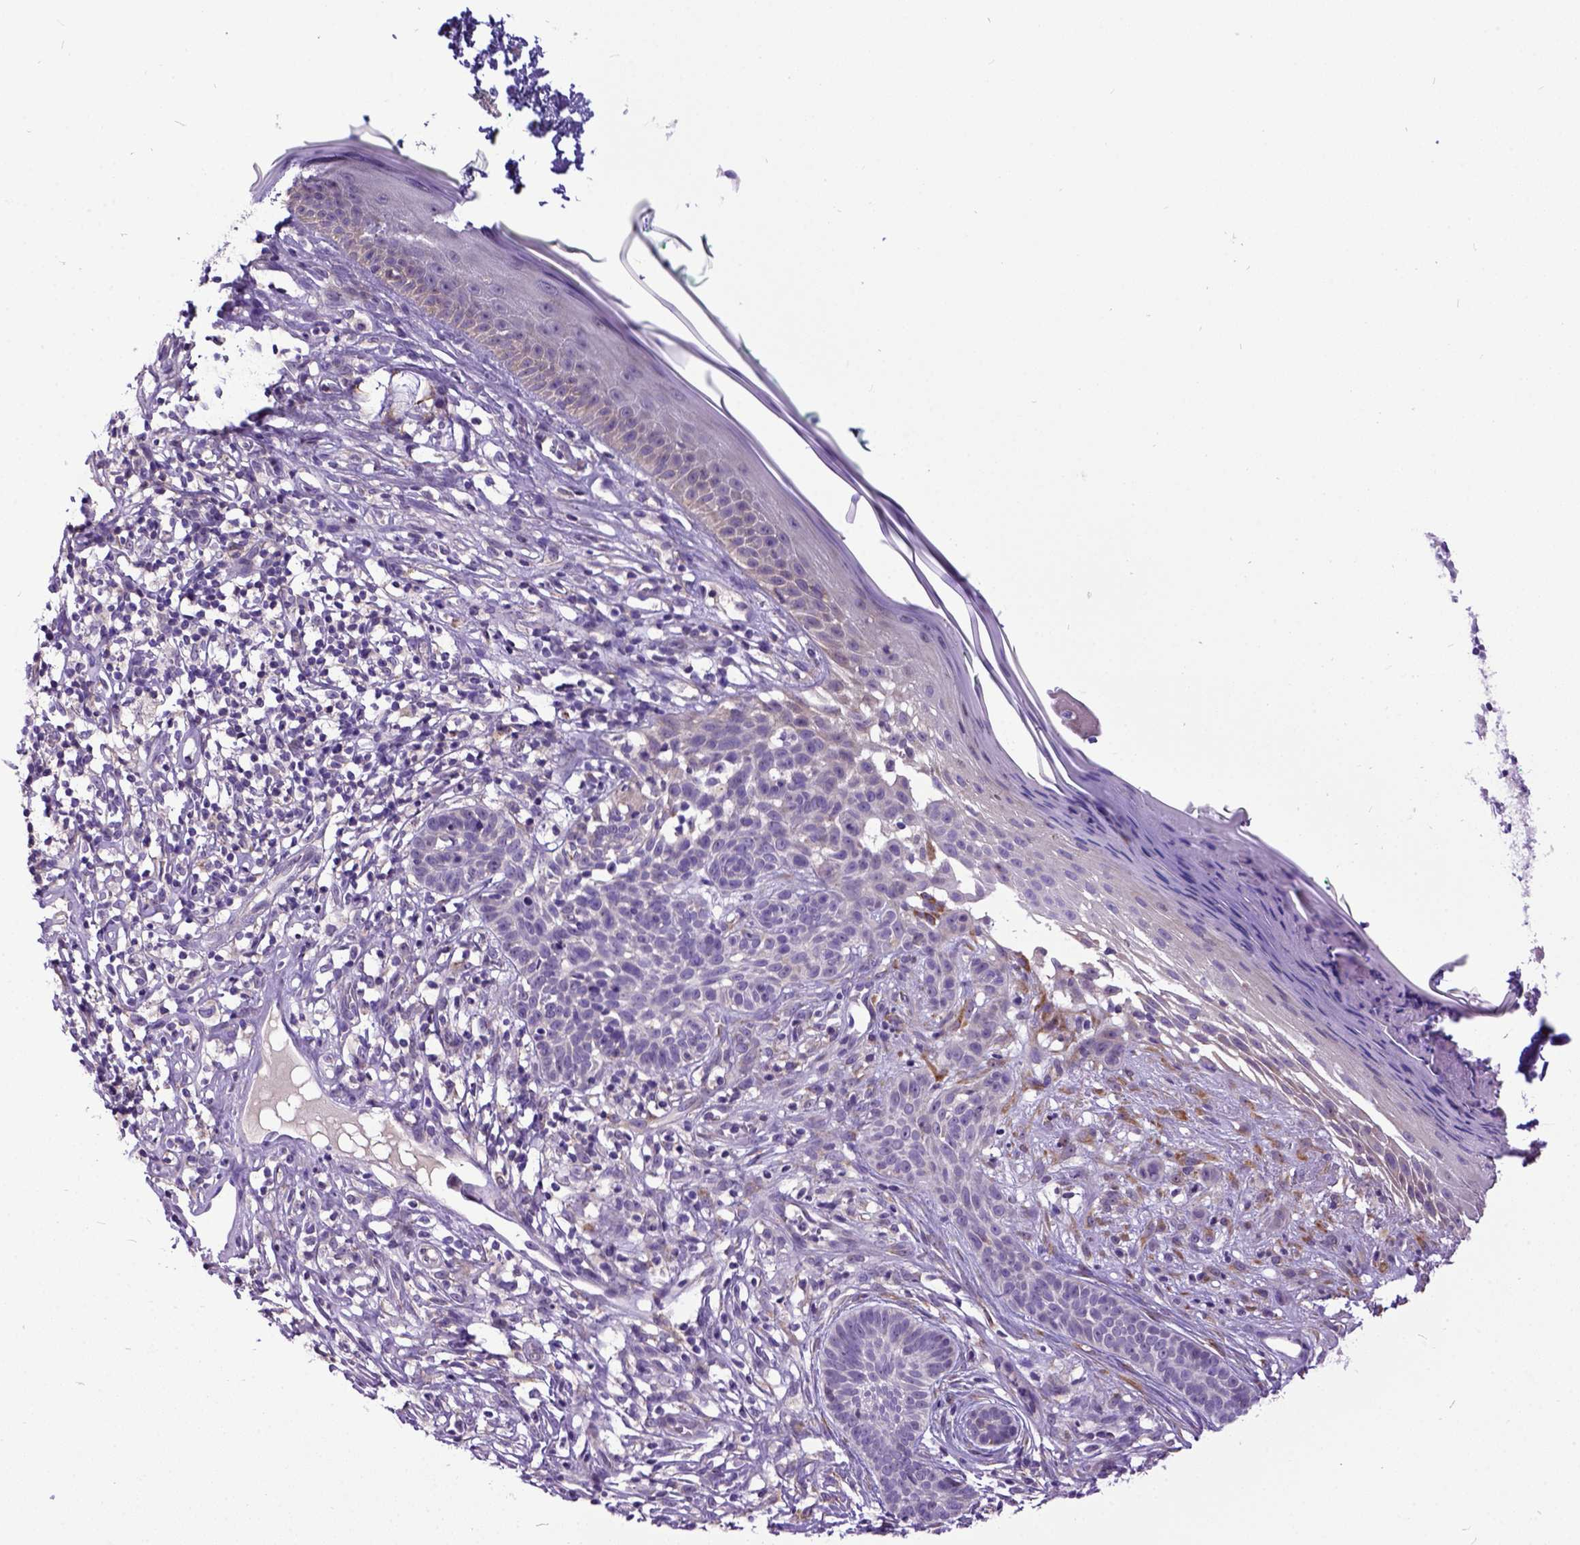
{"staining": {"intensity": "negative", "quantity": "none", "location": "none"}, "tissue": "skin cancer", "cell_type": "Tumor cells", "image_type": "cancer", "snomed": [{"axis": "morphology", "description": "Basal cell carcinoma"}, {"axis": "topography", "description": "Skin"}], "caption": "An image of human basal cell carcinoma (skin) is negative for staining in tumor cells.", "gene": "NEK5", "patient": {"sex": "male", "age": 85}}